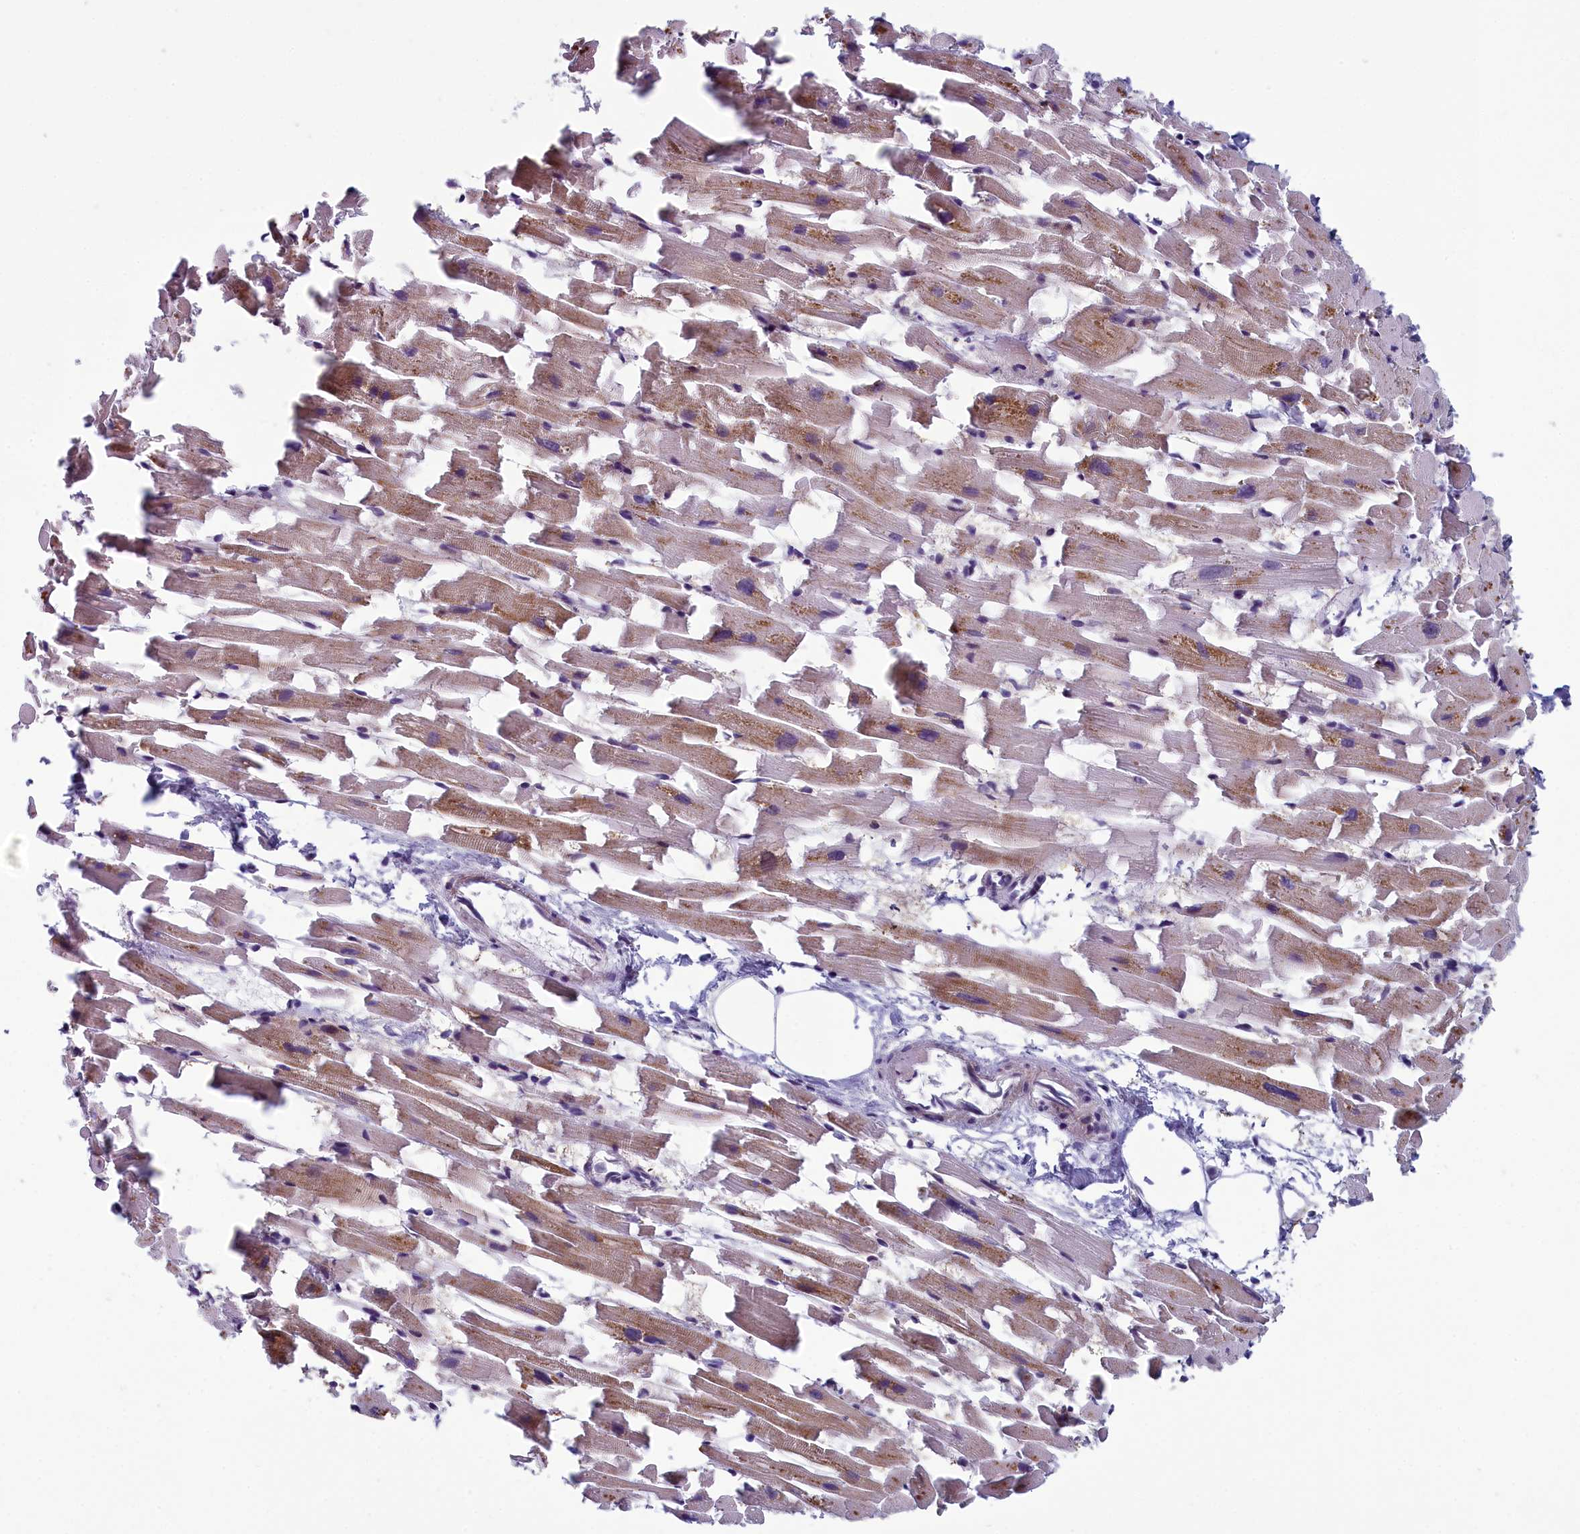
{"staining": {"intensity": "moderate", "quantity": "25%-75%", "location": "cytoplasmic/membranous"}, "tissue": "heart muscle", "cell_type": "Cardiomyocytes", "image_type": "normal", "snomed": [{"axis": "morphology", "description": "Normal tissue, NOS"}, {"axis": "topography", "description": "Heart"}], "caption": "The image exhibits a brown stain indicating the presence of a protein in the cytoplasmic/membranous of cardiomyocytes in heart muscle. (DAB (3,3'-diaminobenzidine) = brown stain, brightfield microscopy at high magnification).", "gene": "CNEP1R1", "patient": {"sex": "female", "age": 64}}